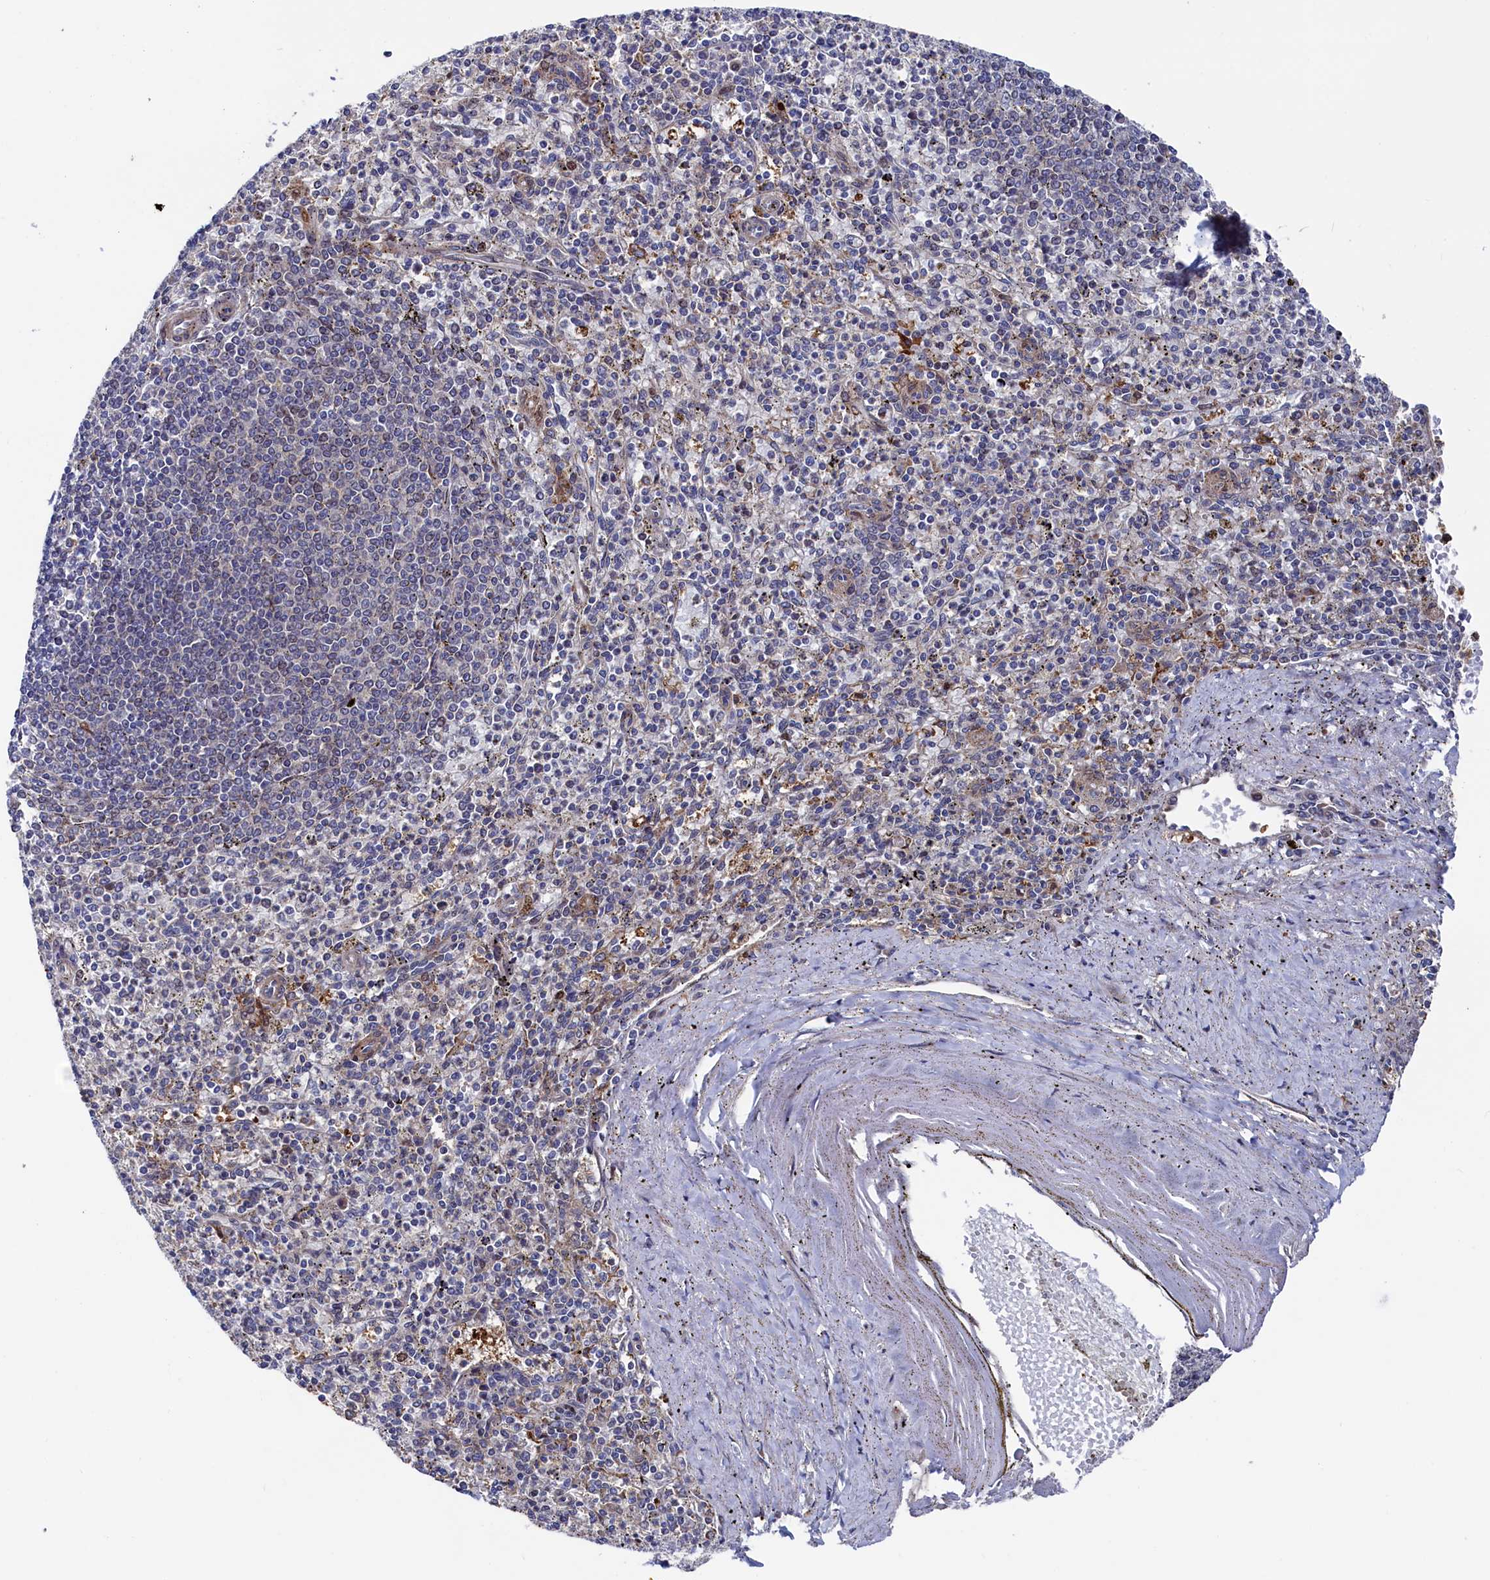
{"staining": {"intensity": "negative", "quantity": "none", "location": "none"}, "tissue": "spleen", "cell_type": "Cells in red pulp", "image_type": "normal", "snomed": [{"axis": "morphology", "description": "Normal tissue, NOS"}, {"axis": "topography", "description": "Spleen"}], "caption": "This is a image of immunohistochemistry (IHC) staining of normal spleen, which shows no positivity in cells in red pulp. Nuclei are stained in blue.", "gene": "ZNF891", "patient": {"sex": "male", "age": 72}}